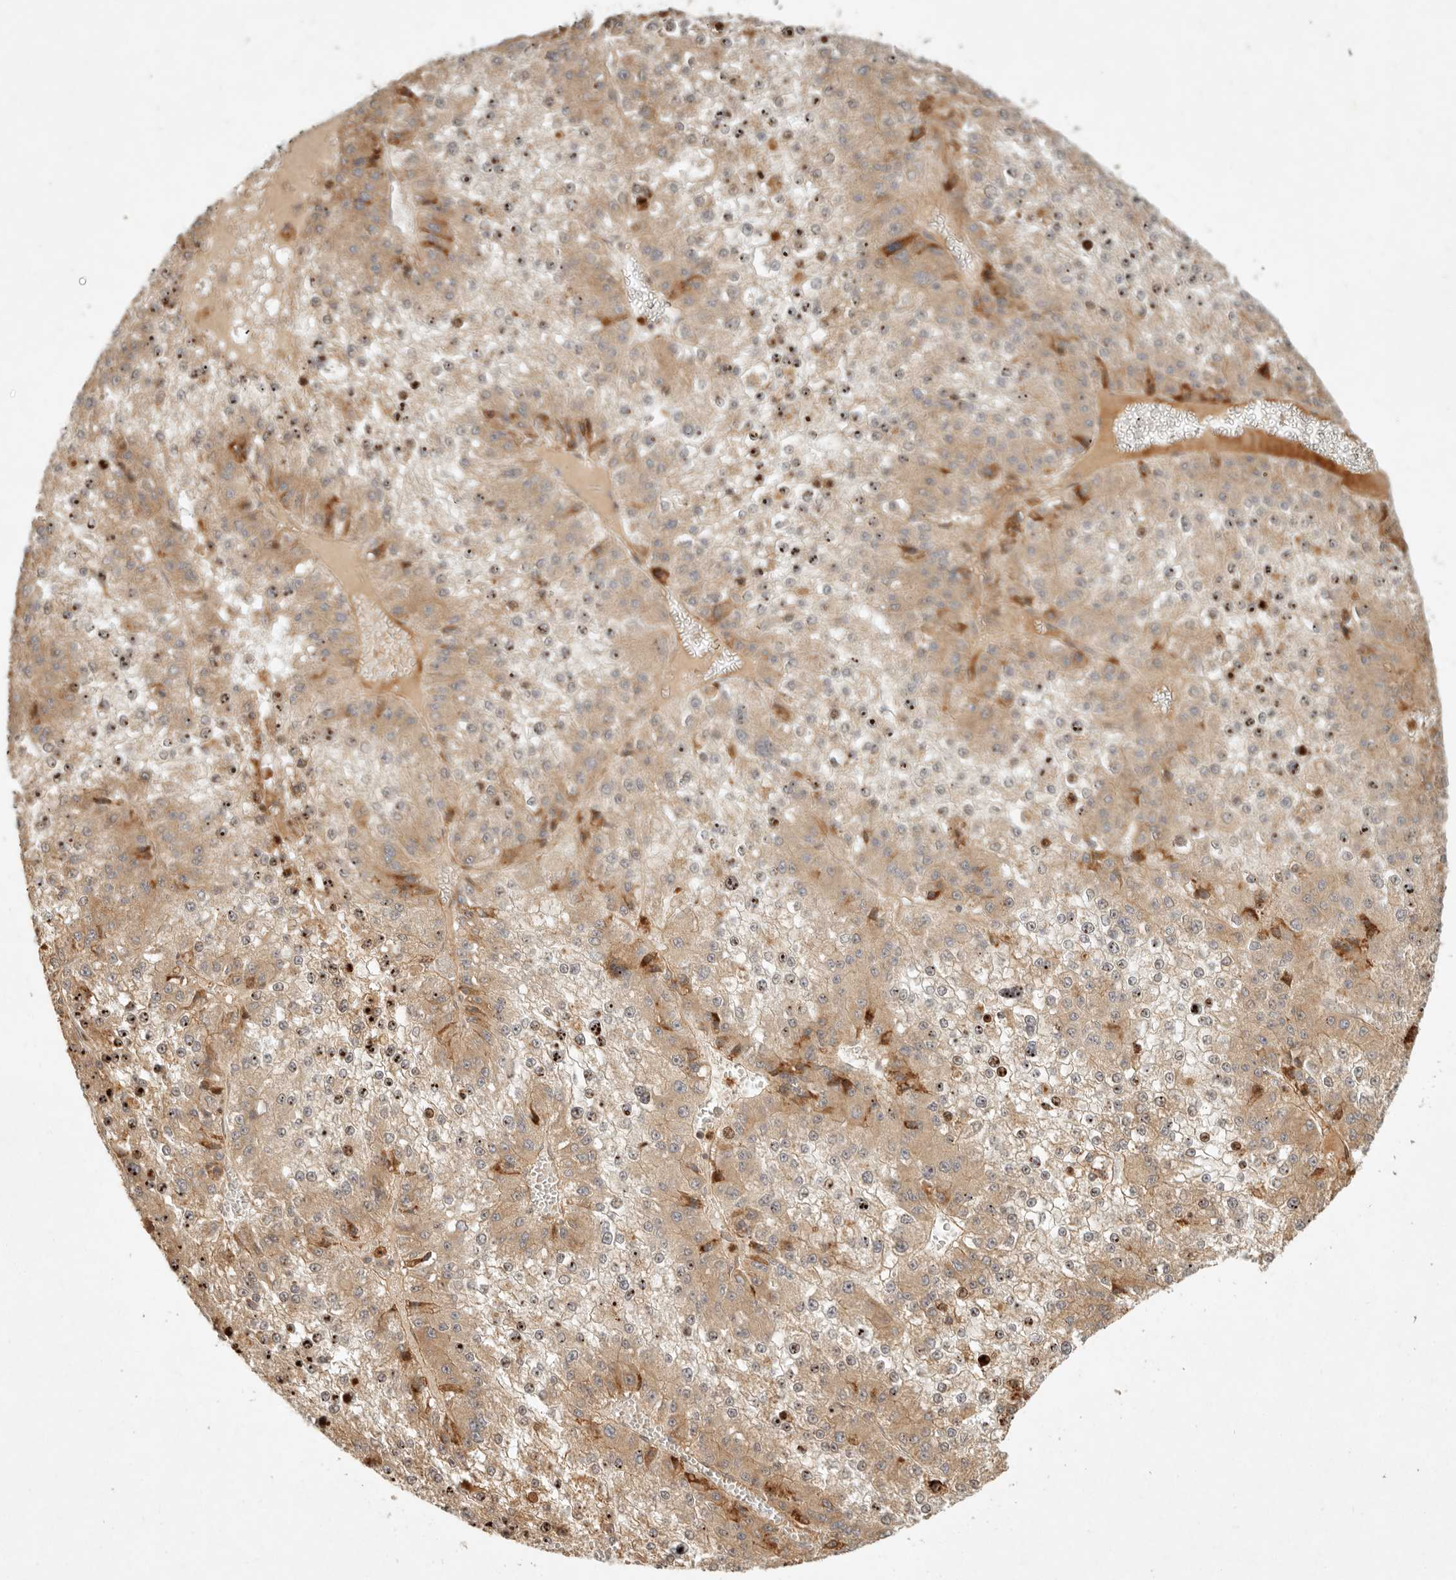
{"staining": {"intensity": "moderate", "quantity": "25%-75%", "location": "cytoplasmic/membranous"}, "tissue": "liver cancer", "cell_type": "Tumor cells", "image_type": "cancer", "snomed": [{"axis": "morphology", "description": "Carcinoma, Hepatocellular, NOS"}, {"axis": "topography", "description": "Liver"}], "caption": "Human liver hepatocellular carcinoma stained with a brown dye shows moderate cytoplasmic/membranous positive expression in approximately 25%-75% of tumor cells.", "gene": "KLHL38", "patient": {"sex": "female", "age": 73}}